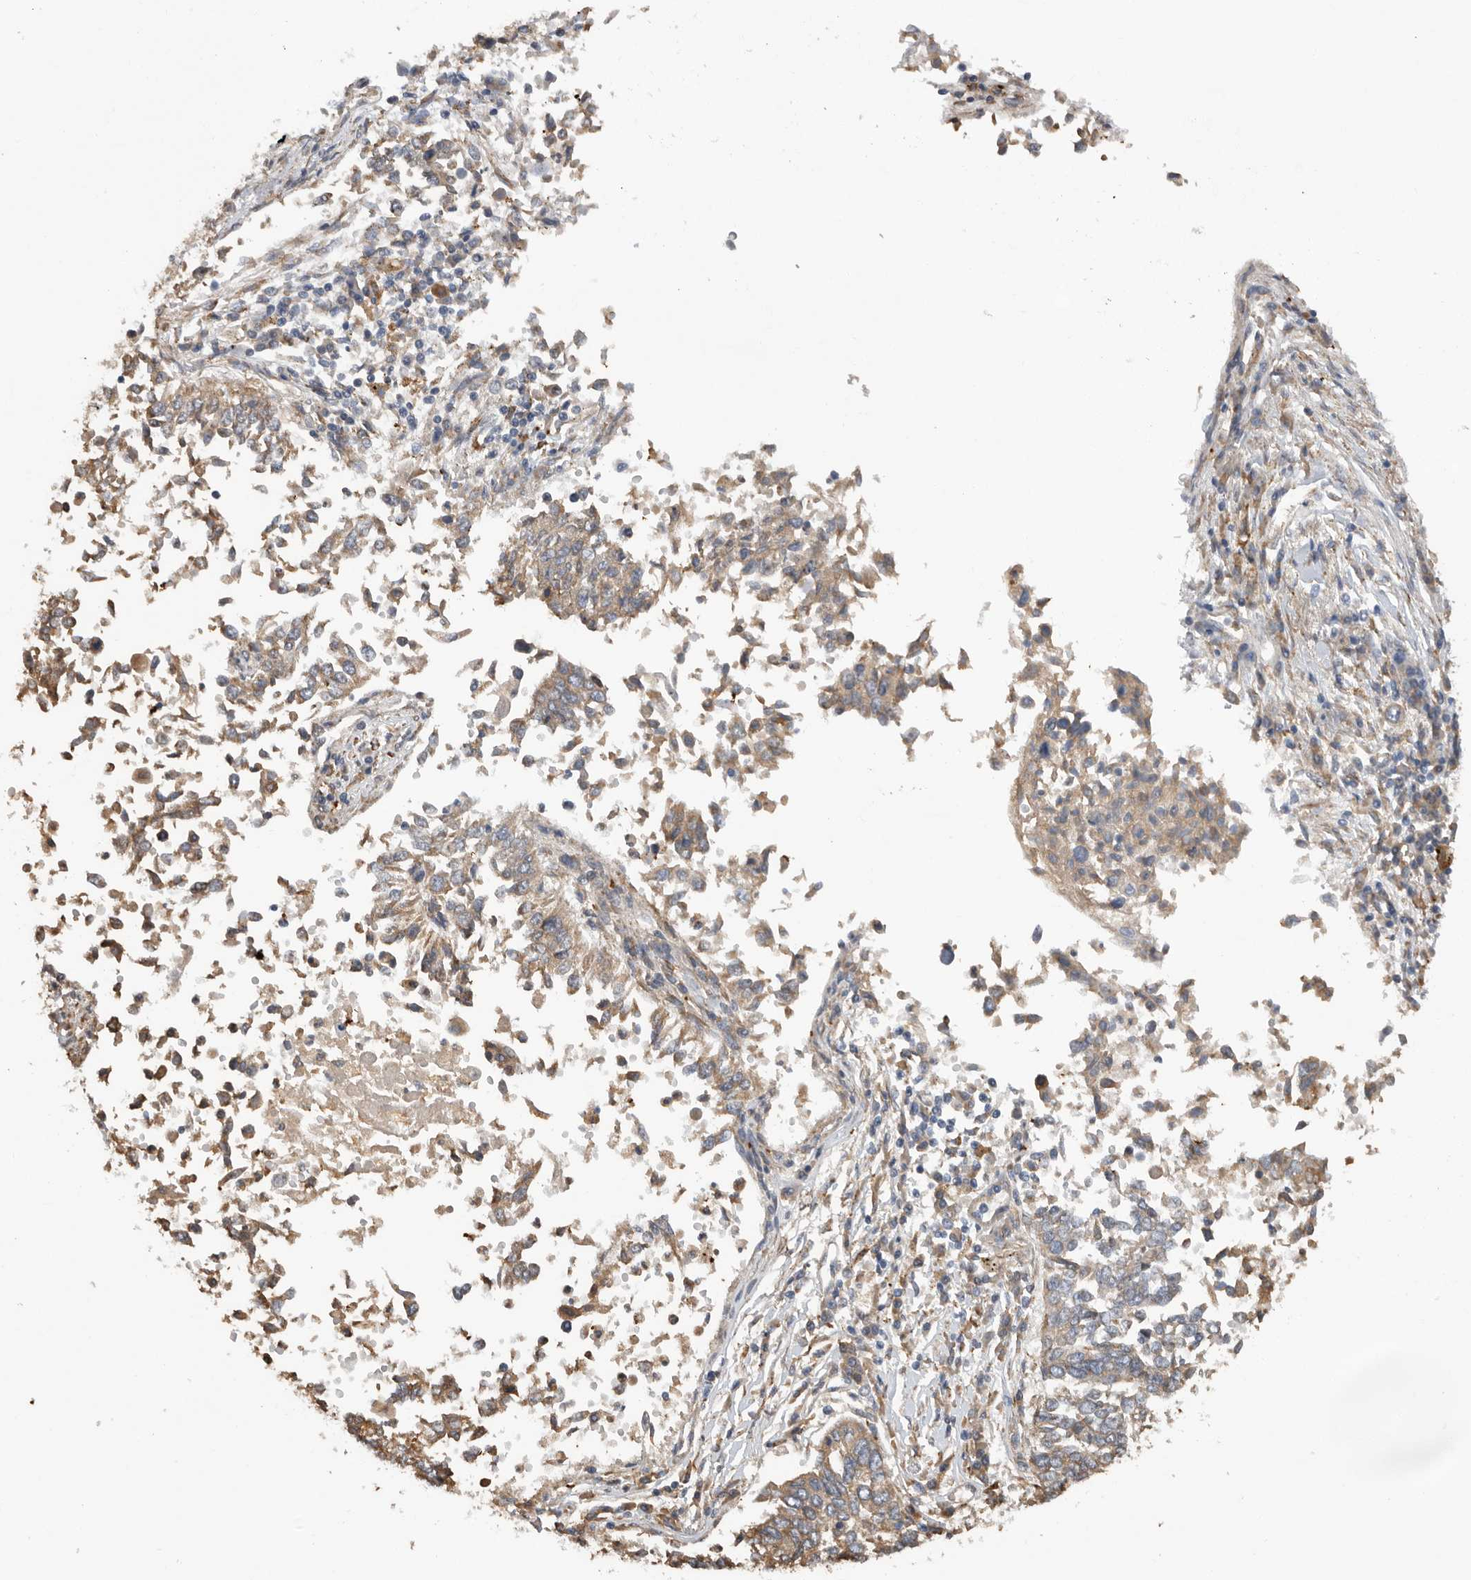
{"staining": {"intensity": "weak", "quantity": ">75%", "location": "cytoplasmic/membranous"}, "tissue": "lung cancer", "cell_type": "Tumor cells", "image_type": "cancer", "snomed": [{"axis": "morphology", "description": "Normal tissue, NOS"}, {"axis": "morphology", "description": "Squamous cell carcinoma, NOS"}, {"axis": "topography", "description": "Cartilage tissue"}, {"axis": "topography", "description": "Bronchus"}, {"axis": "topography", "description": "Lung"}, {"axis": "topography", "description": "Peripheral nerve tissue"}], "caption": "This micrograph shows lung cancer stained with IHC to label a protein in brown. The cytoplasmic/membranous of tumor cells show weak positivity for the protein. Nuclei are counter-stained blue.", "gene": "CDC42BPB", "patient": {"sex": "female", "age": 49}}